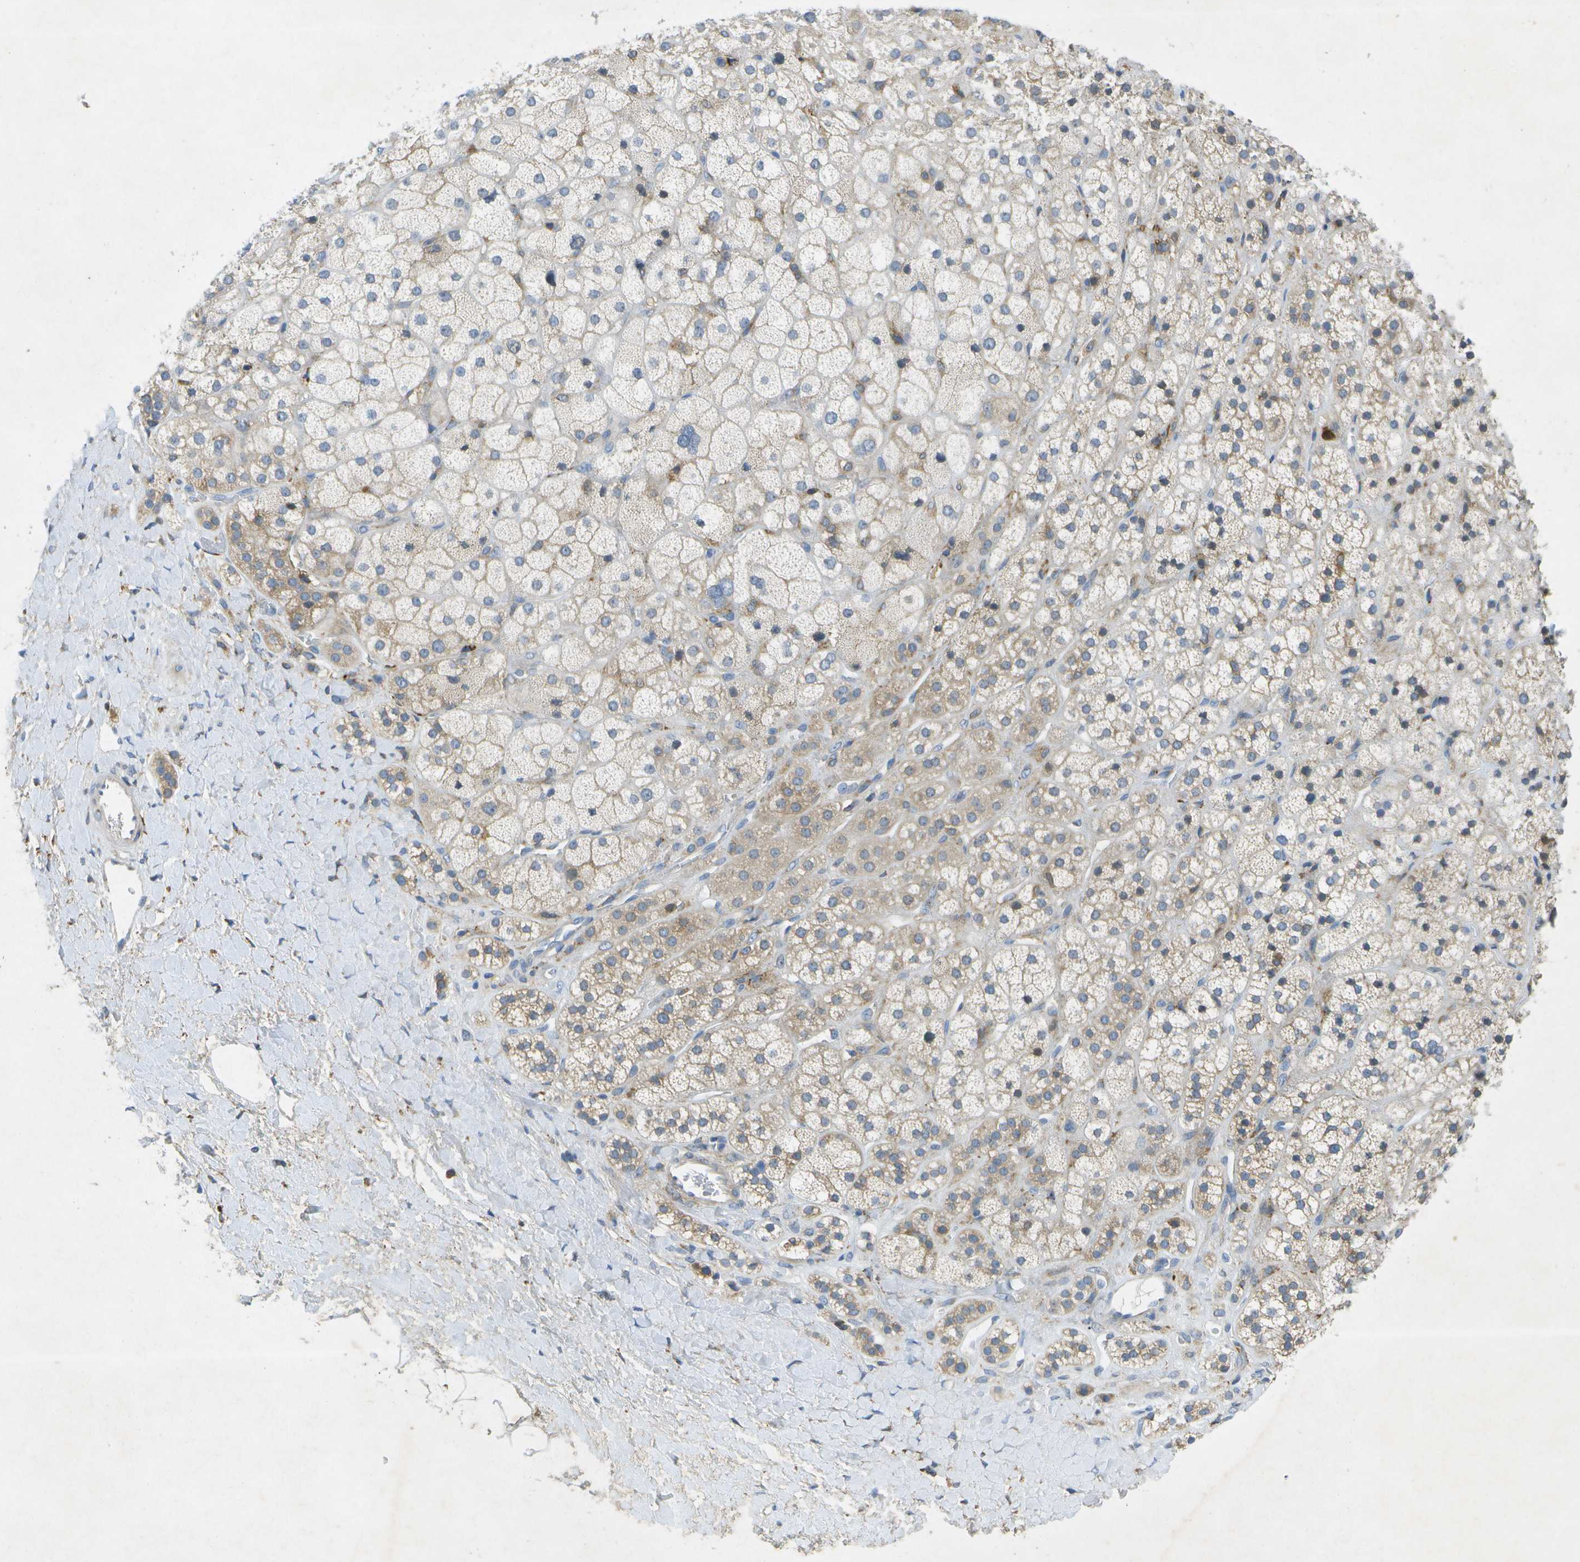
{"staining": {"intensity": "moderate", "quantity": "<25%", "location": "cytoplasmic/membranous"}, "tissue": "adrenal gland", "cell_type": "Glandular cells", "image_type": "normal", "snomed": [{"axis": "morphology", "description": "Normal tissue, NOS"}, {"axis": "topography", "description": "Adrenal gland"}], "caption": "Protein staining of normal adrenal gland demonstrates moderate cytoplasmic/membranous staining in about <25% of glandular cells. The staining was performed using DAB (3,3'-diaminobenzidine), with brown indicating positive protein expression. Nuclei are stained blue with hematoxylin.", "gene": "WNK2", "patient": {"sex": "male", "age": 56}}